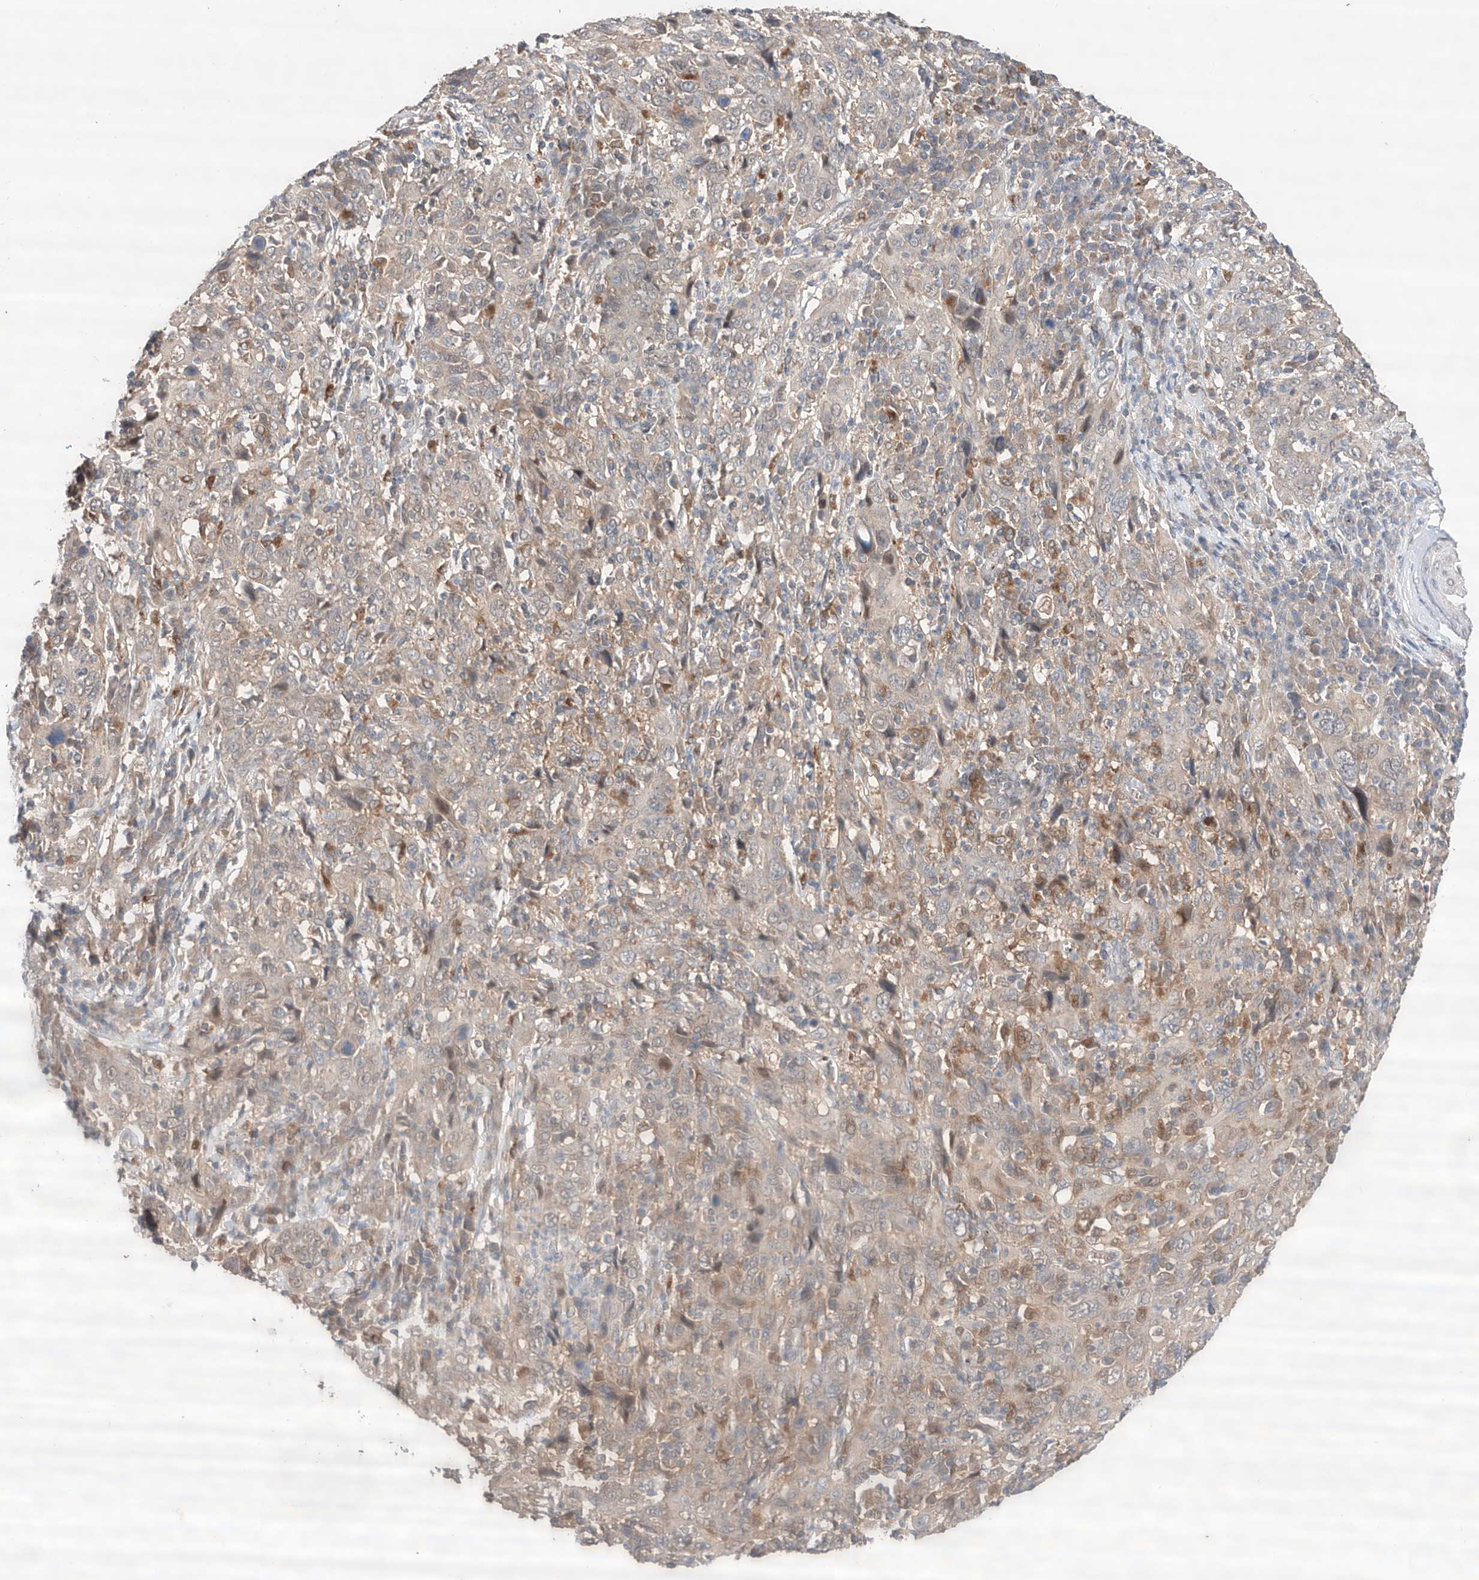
{"staining": {"intensity": "weak", "quantity": "<25%", "location": "cytoplasmic/membranous"}, "tissue": "cervical cancer", "cell_type": "Tumor cells", "image_type": "cancer", "snomed": [{"axis": "morphology", "description": "Squamous cell carcinoma, NOS"}, {"axis": "topography", "description": "Cervix"}], "caption": "Immunohistochemical staining of human cervical squamous cell carcinoma demonstrates no significant staining in tumor cells.", "gene": "ZFHX2", "patient": {"sex": "female", "age": 46}}